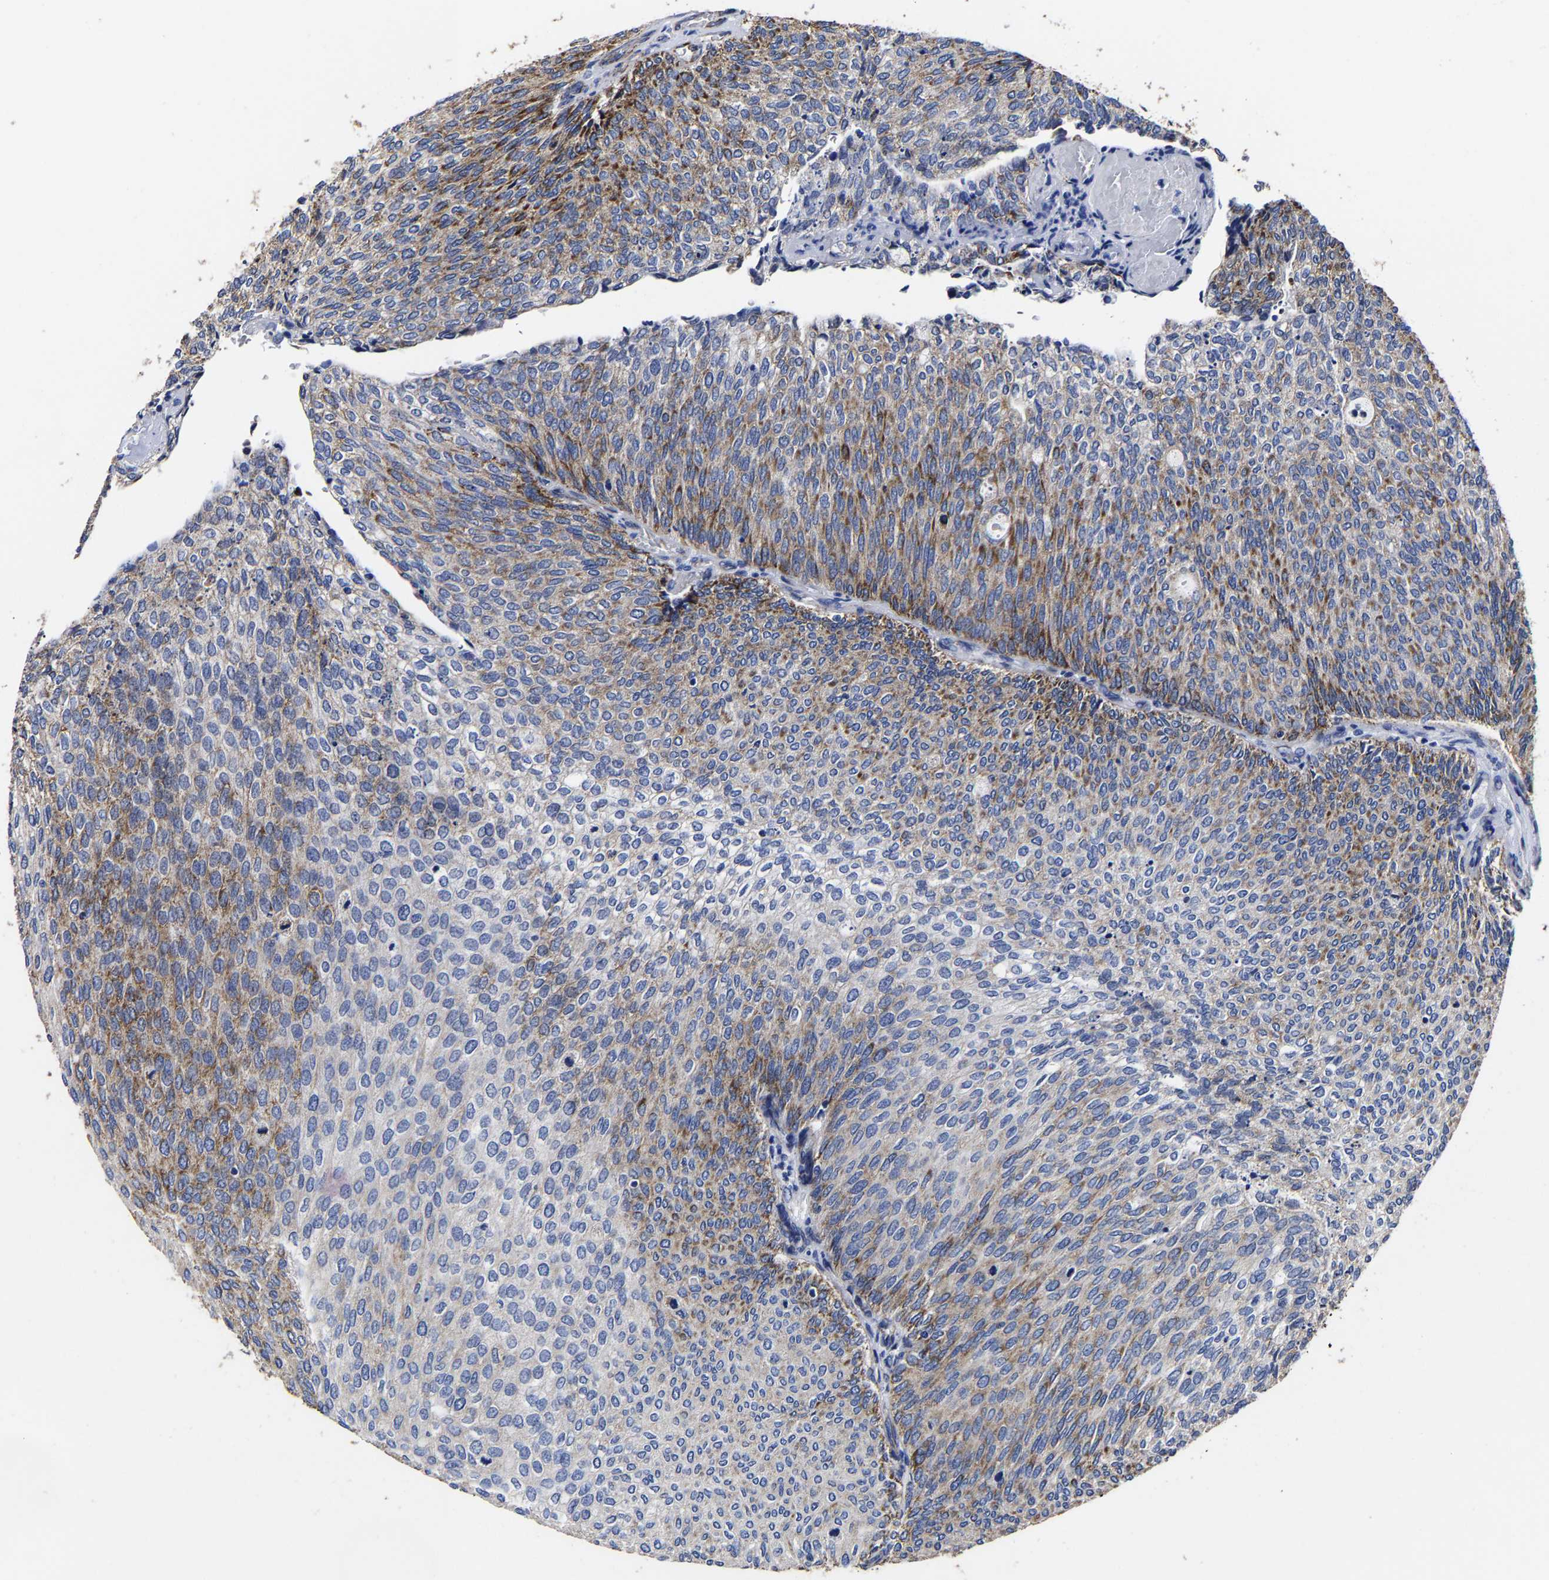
{"staining": {"intensity": "moderate", "quantity": "25%-75%", "location": "cytoplasmic/membranous"}, "tissue": "urothelial cancer", "cell_type": "Tumor cells", "image_type": "cancer", "snomed": [{"axis": "morphology", "description": "Urothelial carcinoma, Low grade"}, {"axis": "topography", "description": "Urinary bladder"}], "caption": "This histopathology image displays immunohistochemistry (IHC) staining of low-grade urothelial carcinoma, with medium moderate cytoplasmic/membranous staining in approximately 25%-75% of tumor cells.", "gene": "AASS", "patient": {"sex": "female", "age": 79}}